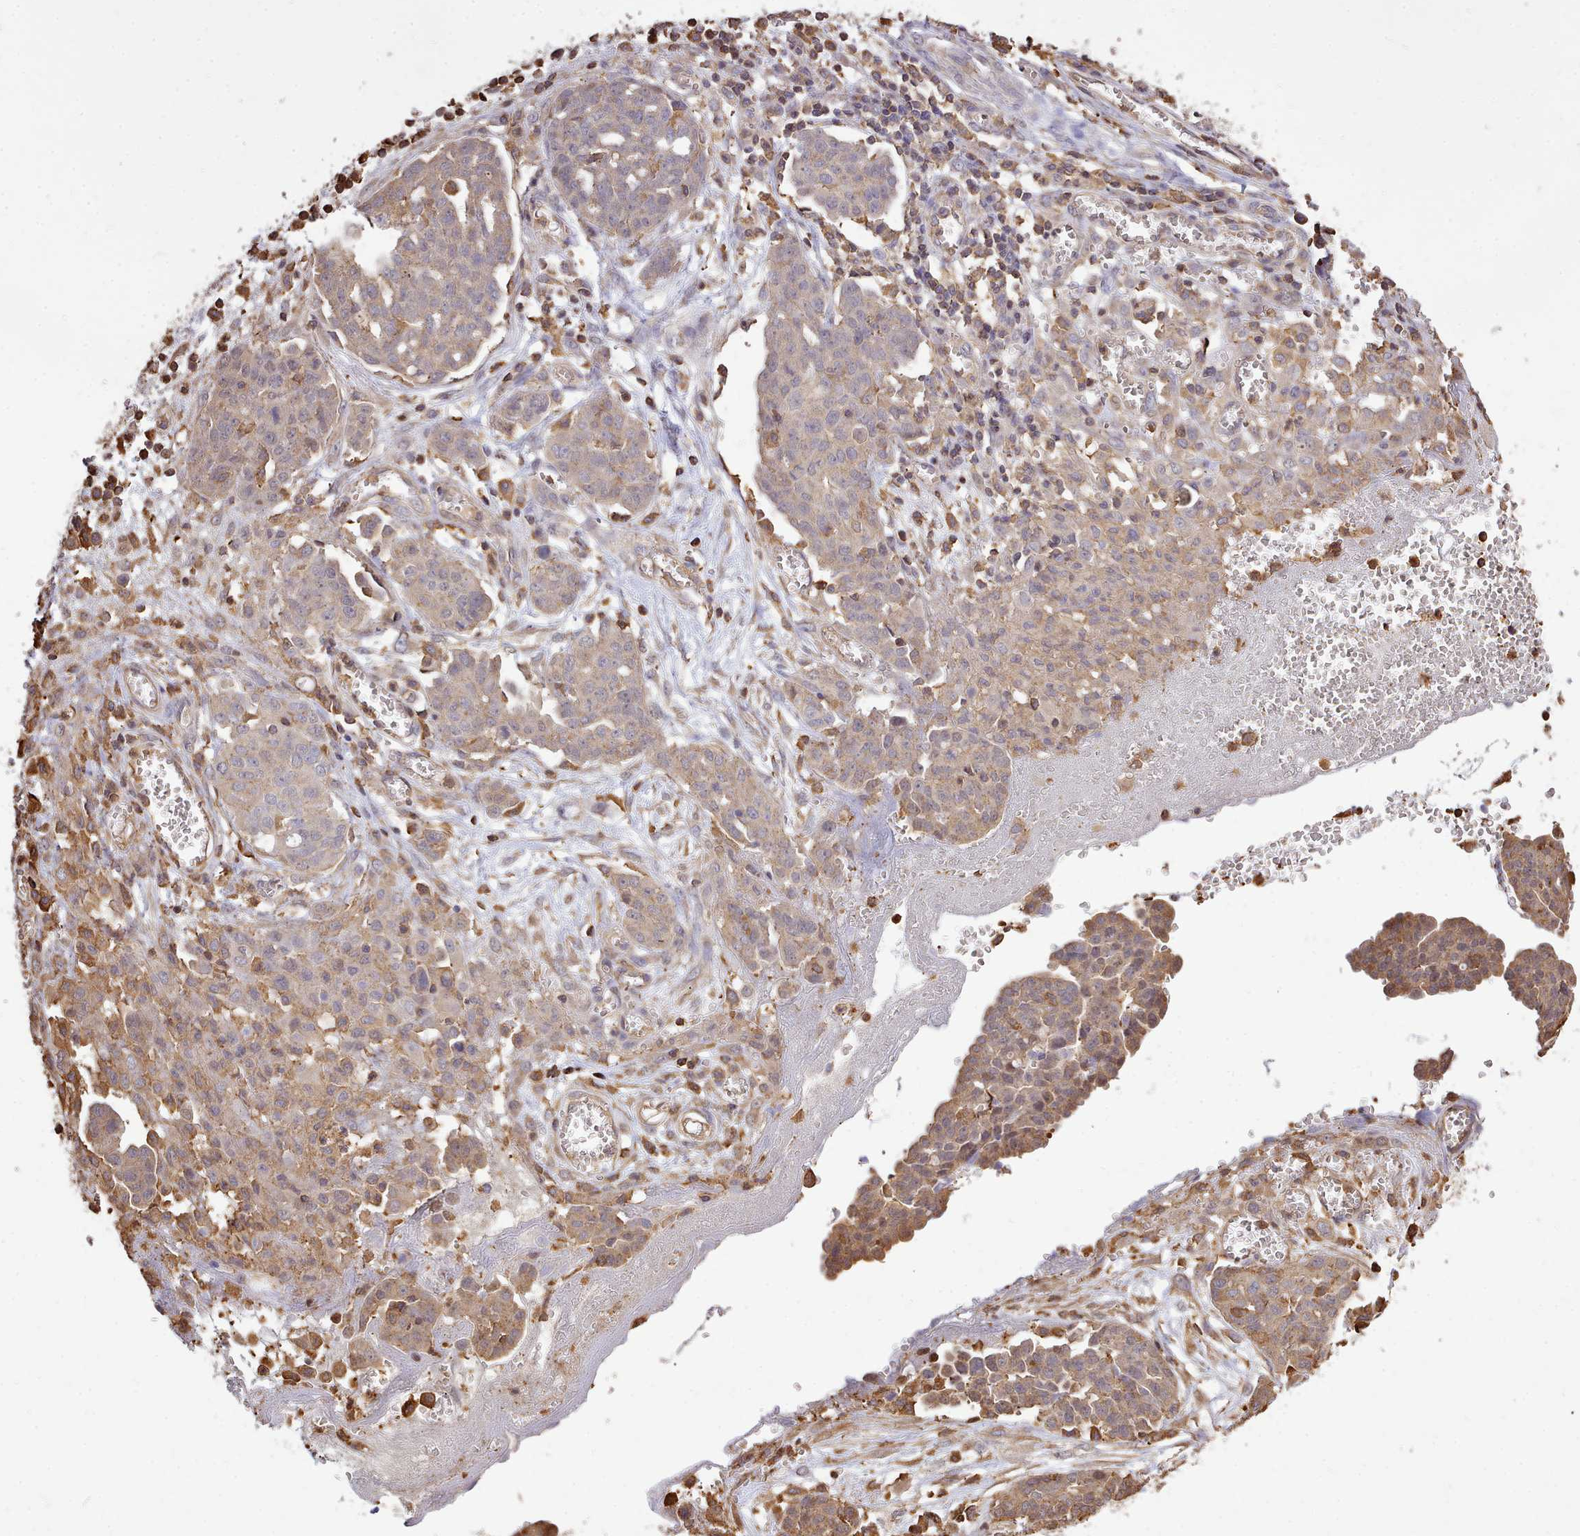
{"staining": {"intensity": "moderate", "quantity": ">75%", "location": "cytoplasmic/membranous"}, "tissue": "ovarian cancer", "cell_type": "Tumor cells", "image_type": "cancer", "snomed": [{"axis": "morphology", "description": "Cystadenocarcinoma, serous, NOS"}, {"axis": "topography", "description": "Soft tissue"}, {"axis": "topography", "description": "Ovary"}], "caption": "The histopathology image shows immunohistochemical staining of ovarian serous cystadenocarcinoma. There is moderate cytoplasmic/membranous positivity is appreciated in approximately >75% of tumor cells.", "gene": "CAPZA1", "patient": {"sex": "female", "age": 57}}